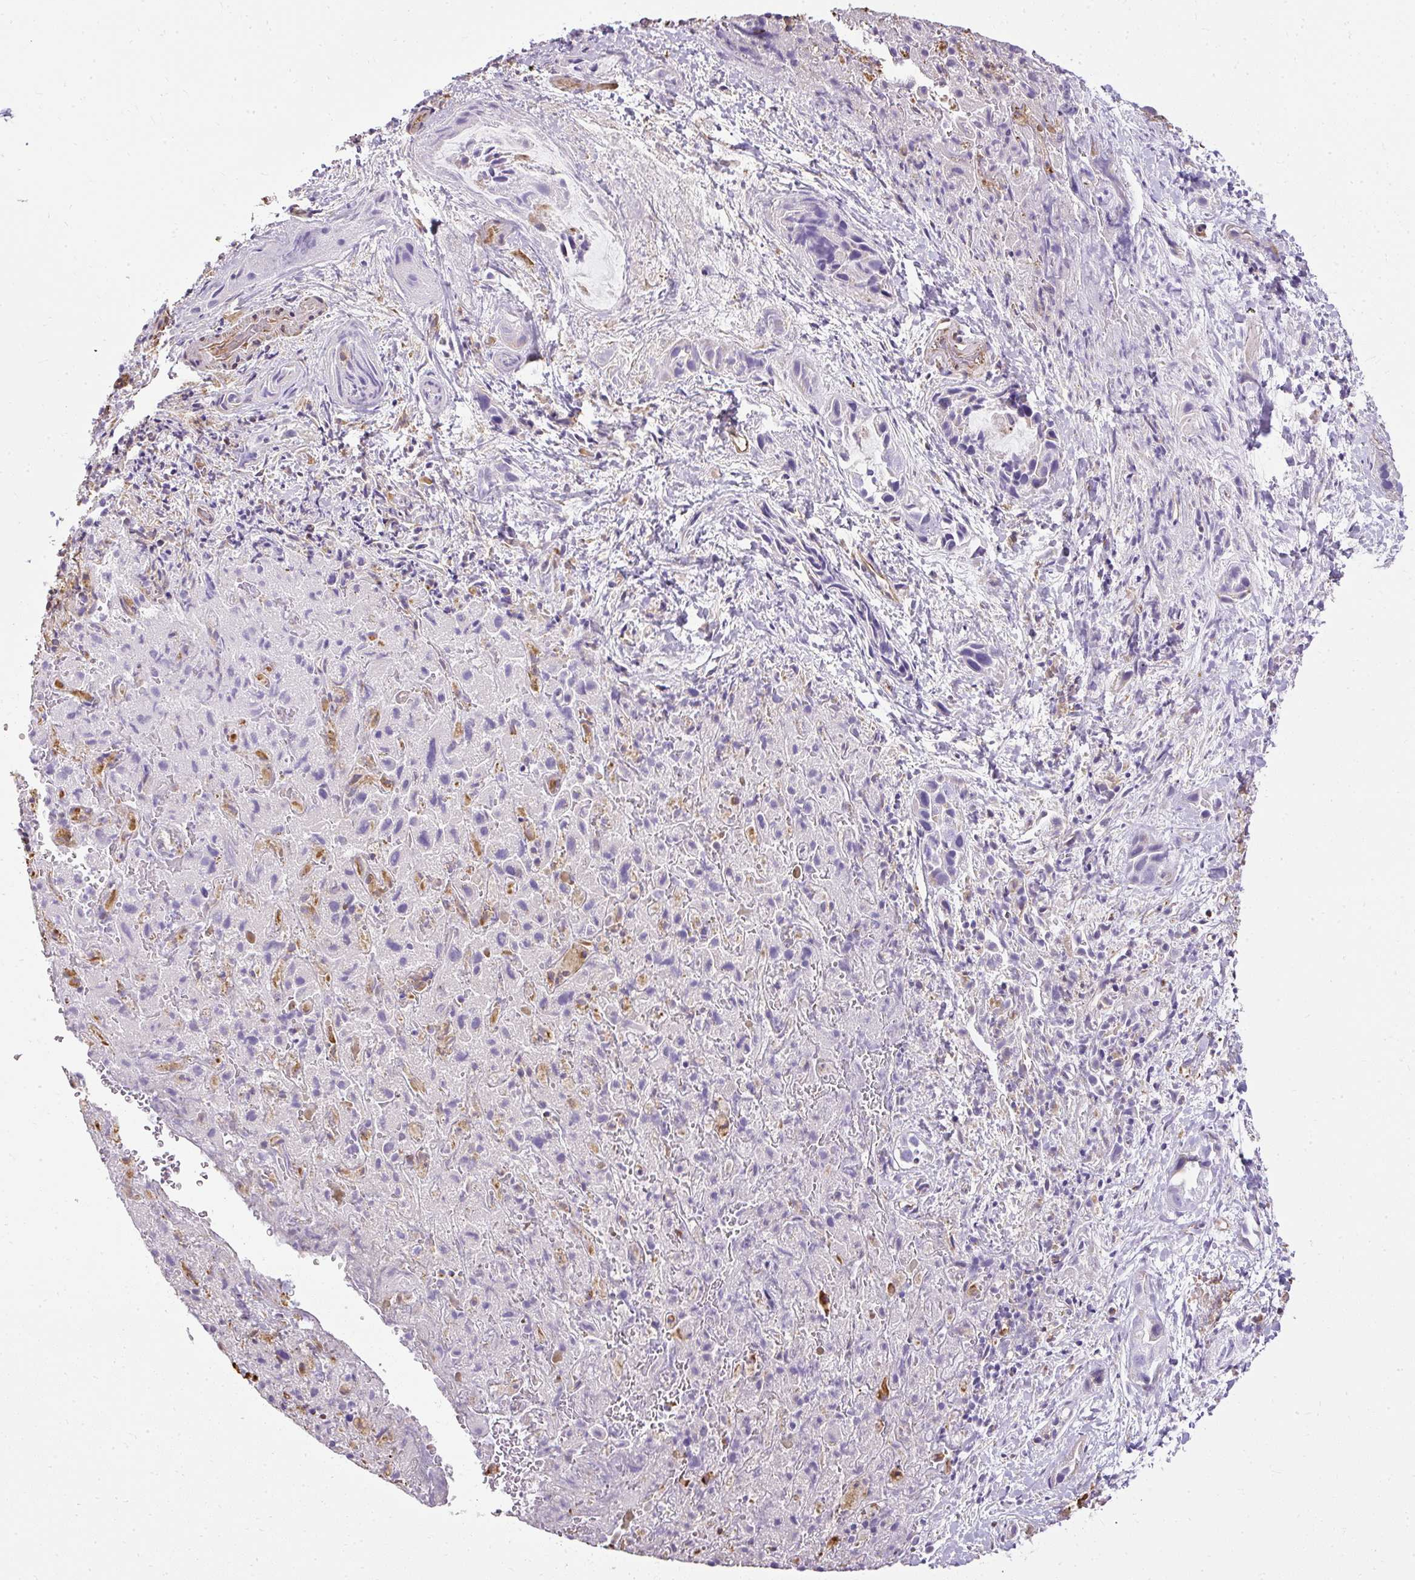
{"staining": {"intensity": "negative", "quantity": "none", "location": "none"}, "tissue": "liver cancer", "cell_type": "Tumor cells", "image_type": "cancer", "snomed": [{"axis": "morphology", "description": "Cholangiocarcinoma"}, {"axis": "topography", "description": "Liver"}], "caption": "The histopathology image exhibits no staining of tumor cells in cholangiocarcinoma (liver).", "gene": "PLS1", "patient": {"sex": "female", "age": 52}}